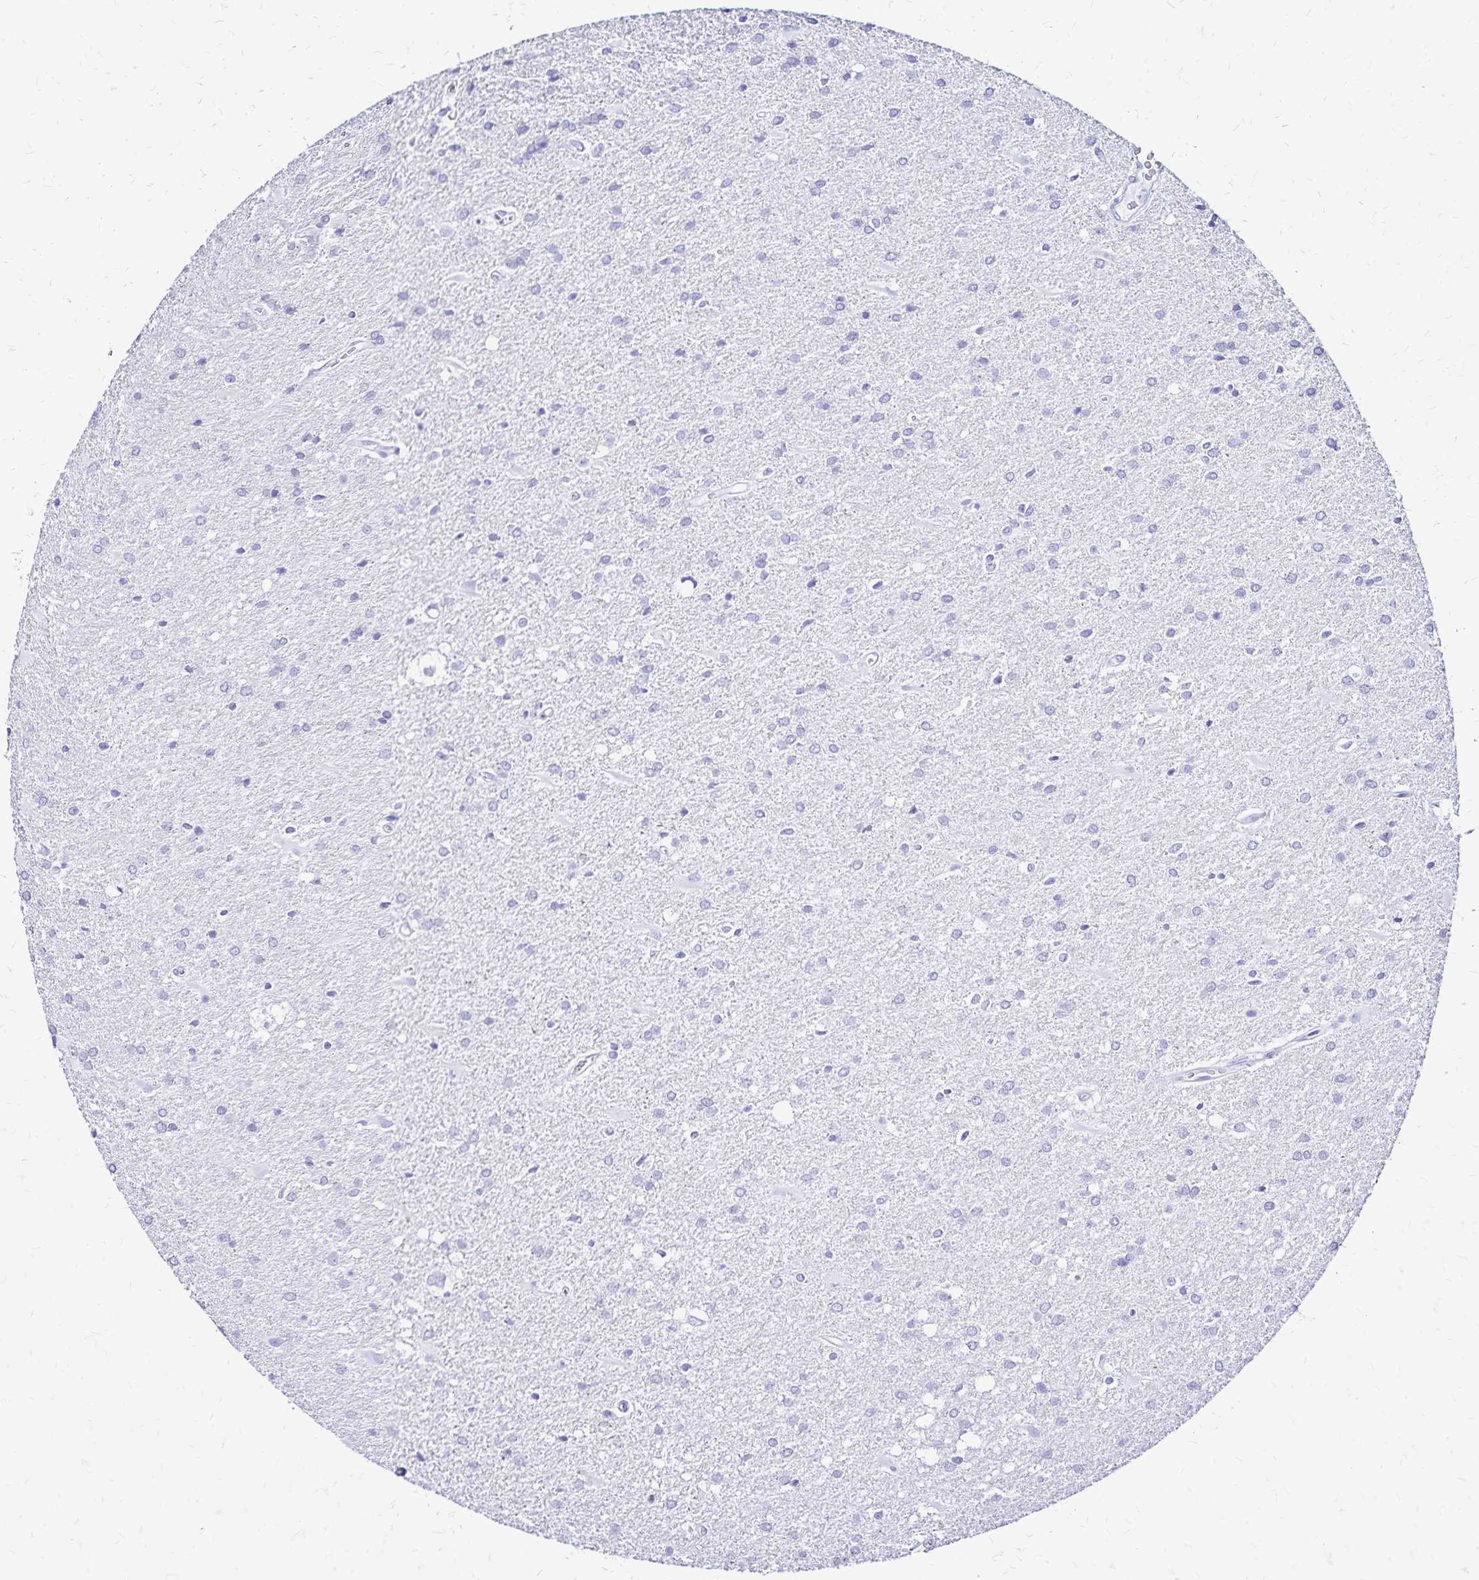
{"staining": {"intensity": "negative", "quantity": "none", "location": "none"}, "tissue": "glioma", "cell_type": "Tumor cells", "image_type": "cancer", "snomed": [{"axis": "morphology", "description": "Glioma, malignant, Low grade"}, {"axis": "topography", "description": "Brain"}], "caption": "Protein analysis of glioma demonstrates no significant staining in tumor cells.", "gene": "LIN28B", "patient": {"sex": "male", "age": 66}}